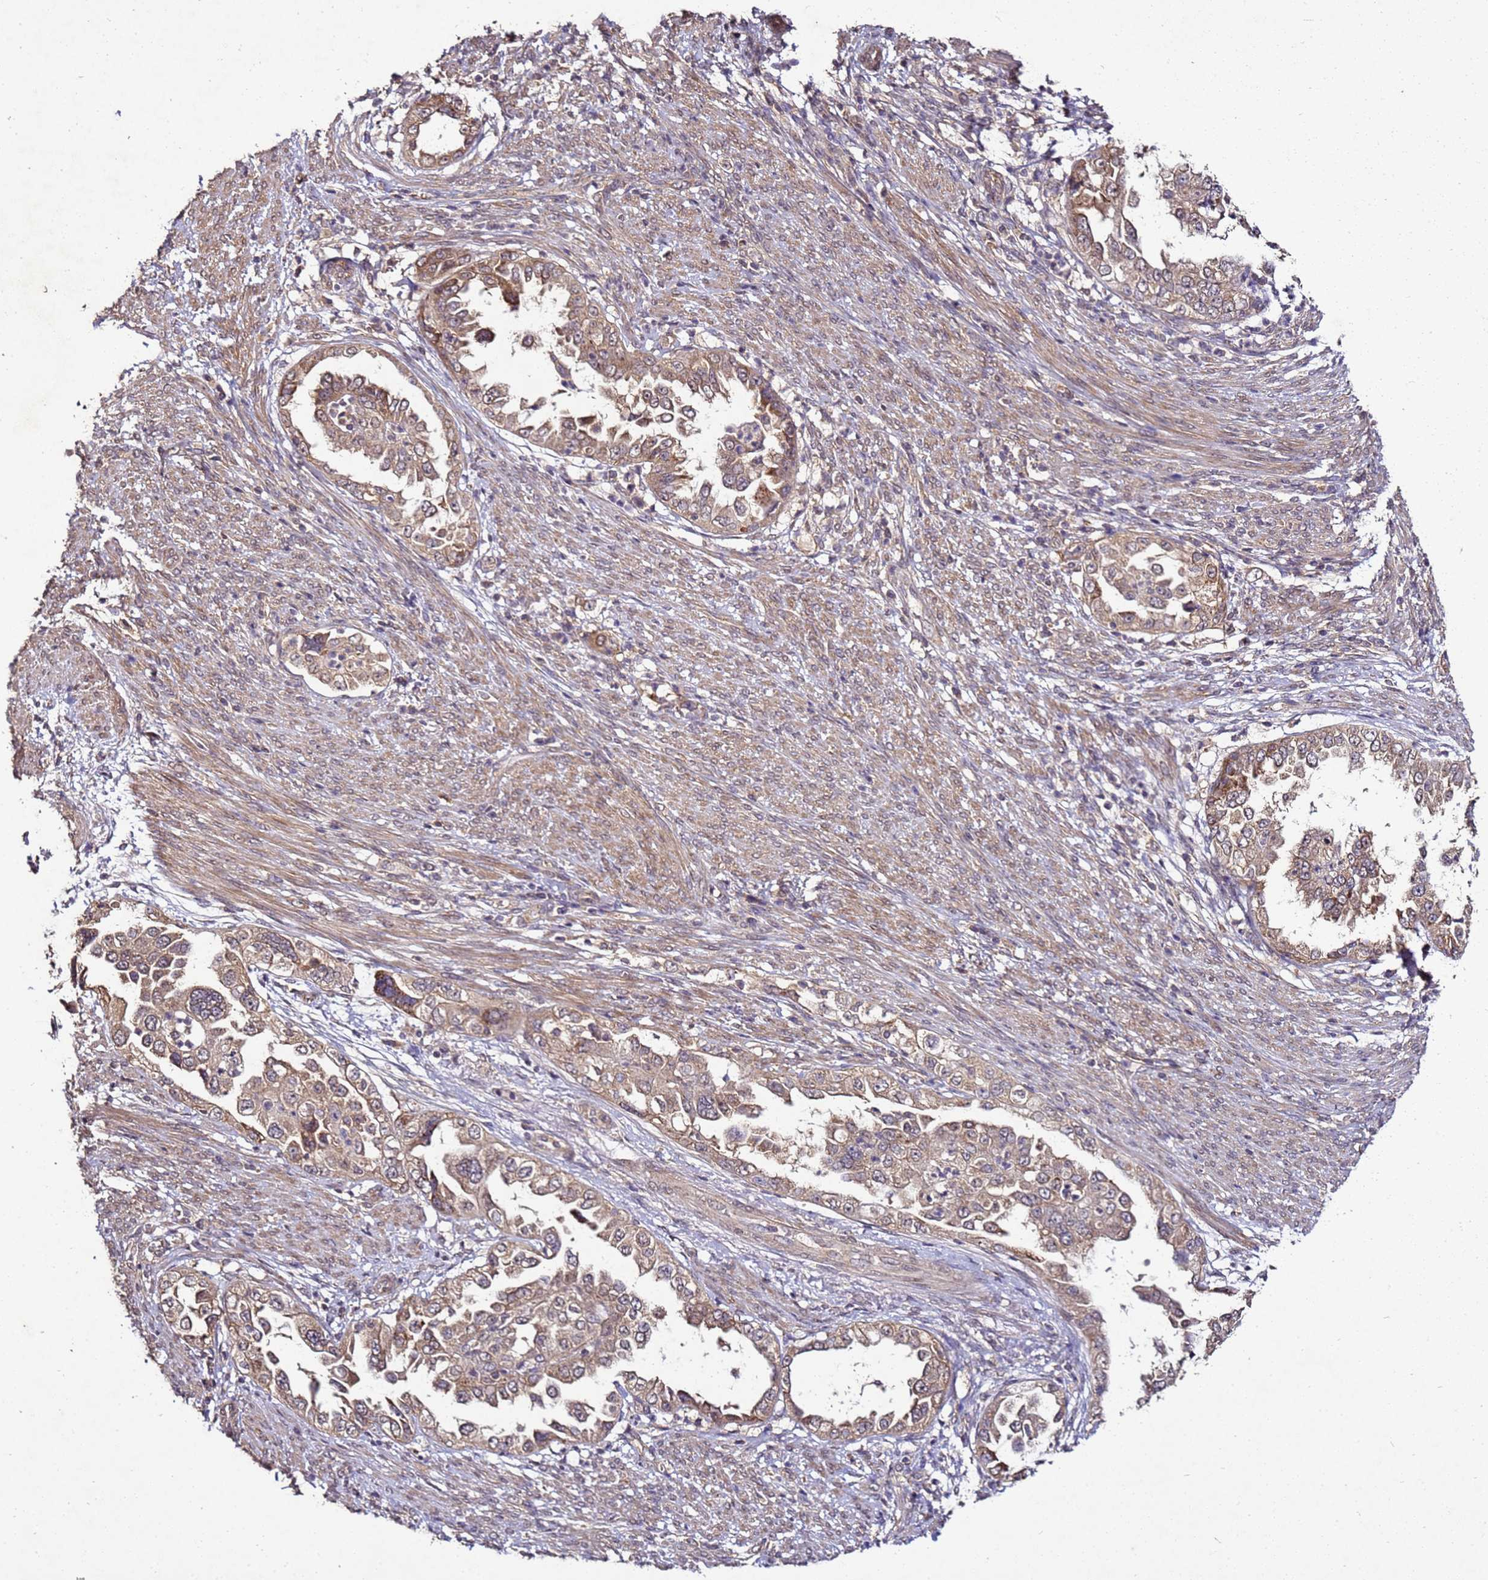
{"staining": {"intensity": "moderate", "quantity": ">75%", "location": "cytoplasmic/membranous"}, "tissue": "endometrial cancer", "cell_type": "Tumor cells", "image_type": "cancer", "snomed": [{"axis": "morphology", "description": "Adenocarcinoma, NOS"}, {"axis": "topography", "description": "Endometrium"}], "caption": "Human adenocarcinoma (endometrial) stained with a protein marker demonstrates moderate staining in tumor cells.", "gene": "ANKRD17", "patient": {"sex": "female", "age": 85}}